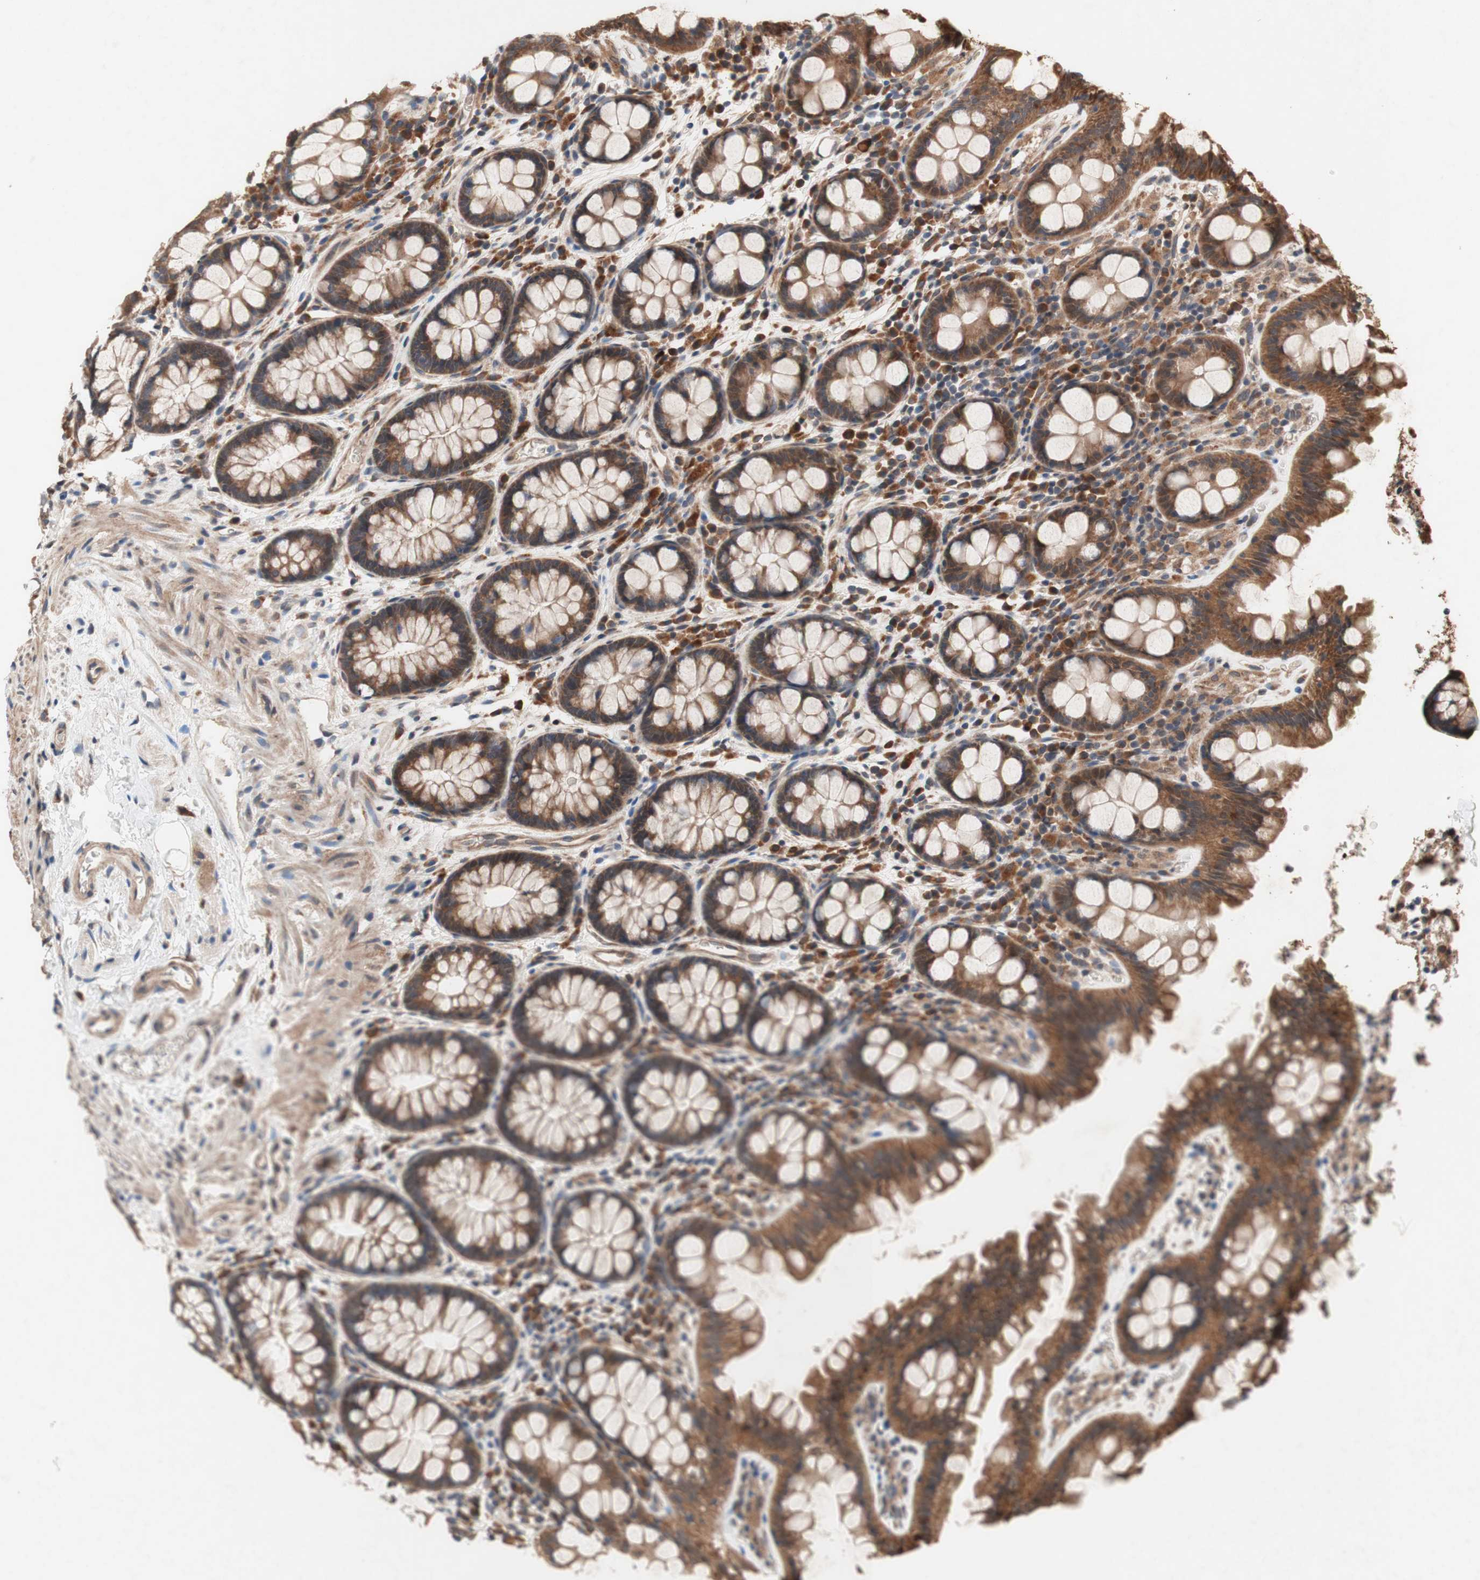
{"staining": {"intensity": "moderate", "quantity": ">75%", "location": "cytoplasmic/membranous"}, "tissue": "colon", "cell_type": "Endothelial cells", "image_type": "normal", "snomed": [{"axis": "morphology", "description": "Normal tissue, NOS"}, {"axis": "topography", "description": "Colon"}], "caption": "This image shows immunohistochemistry (IHC) staining of unremarkable human colon, with medium moderate cytoplasmic/membranous expression in about >75% of endothelial cells.", "gene": "DDOST", "patient": {"sex": "female", "age": 80}}